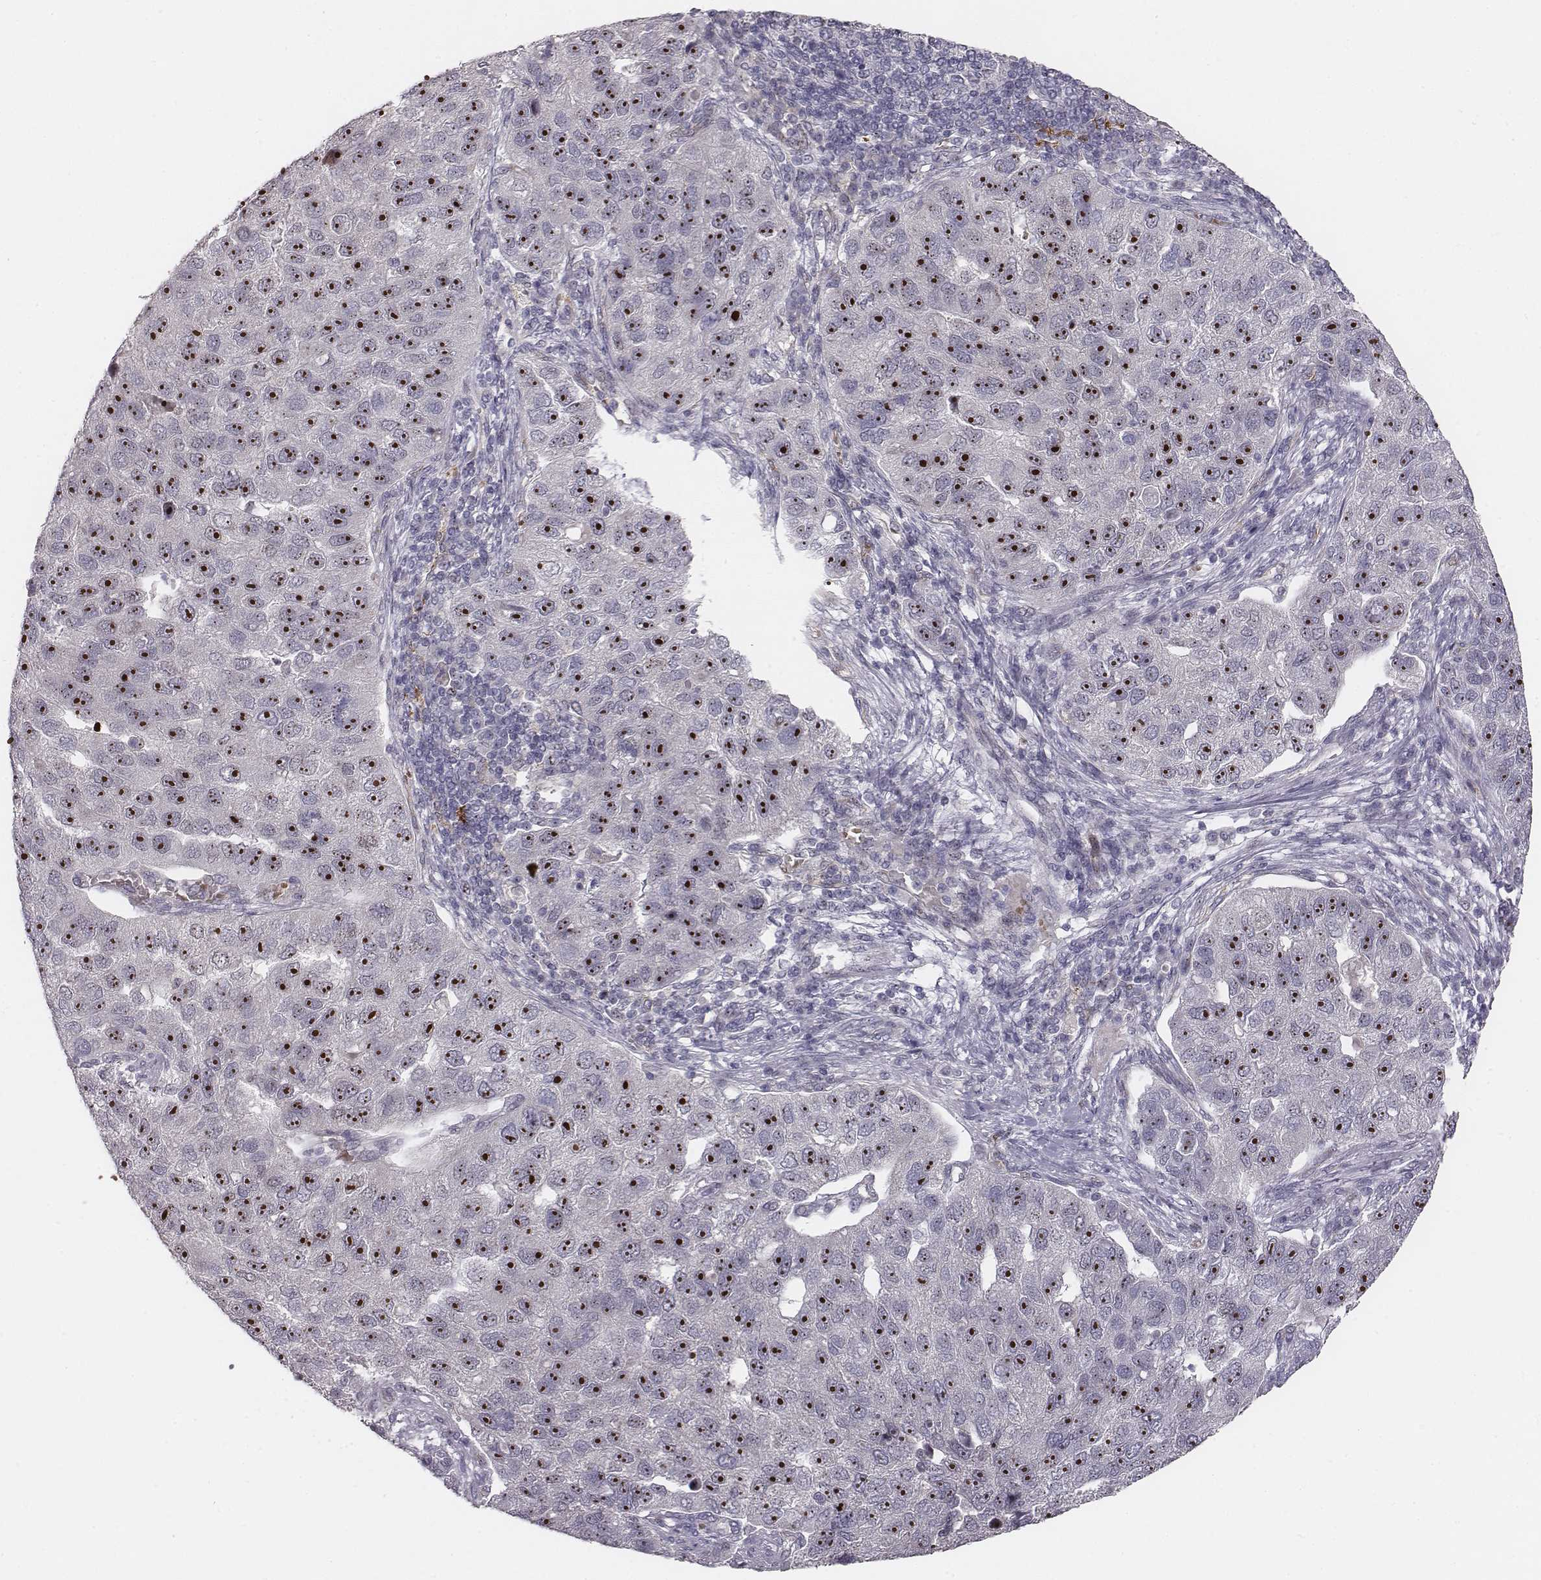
{"staining": {"intensity": "strong", "quantity": ">75%", "location": "nuclear"}, "tissue": "pancreatic cancer", "cell_type": "Tumor cells", "image_type": "cancer", "snomed": [{"axis": "morphology", "description": "Adenocarcinoma, NOS"}, {"axis": "topography", "description": "Pancreas"}], "caption": "High-magnification brightfield microscopy of pancreatic cancer stained with DAB (brown) and counterstained with hematoxylin (blue). tumor cells exhibit strong nuclear staining is appreciated in about>75% of cells.", "gene": "NIFK", "patient": {"sex": "female", "age": 61}}